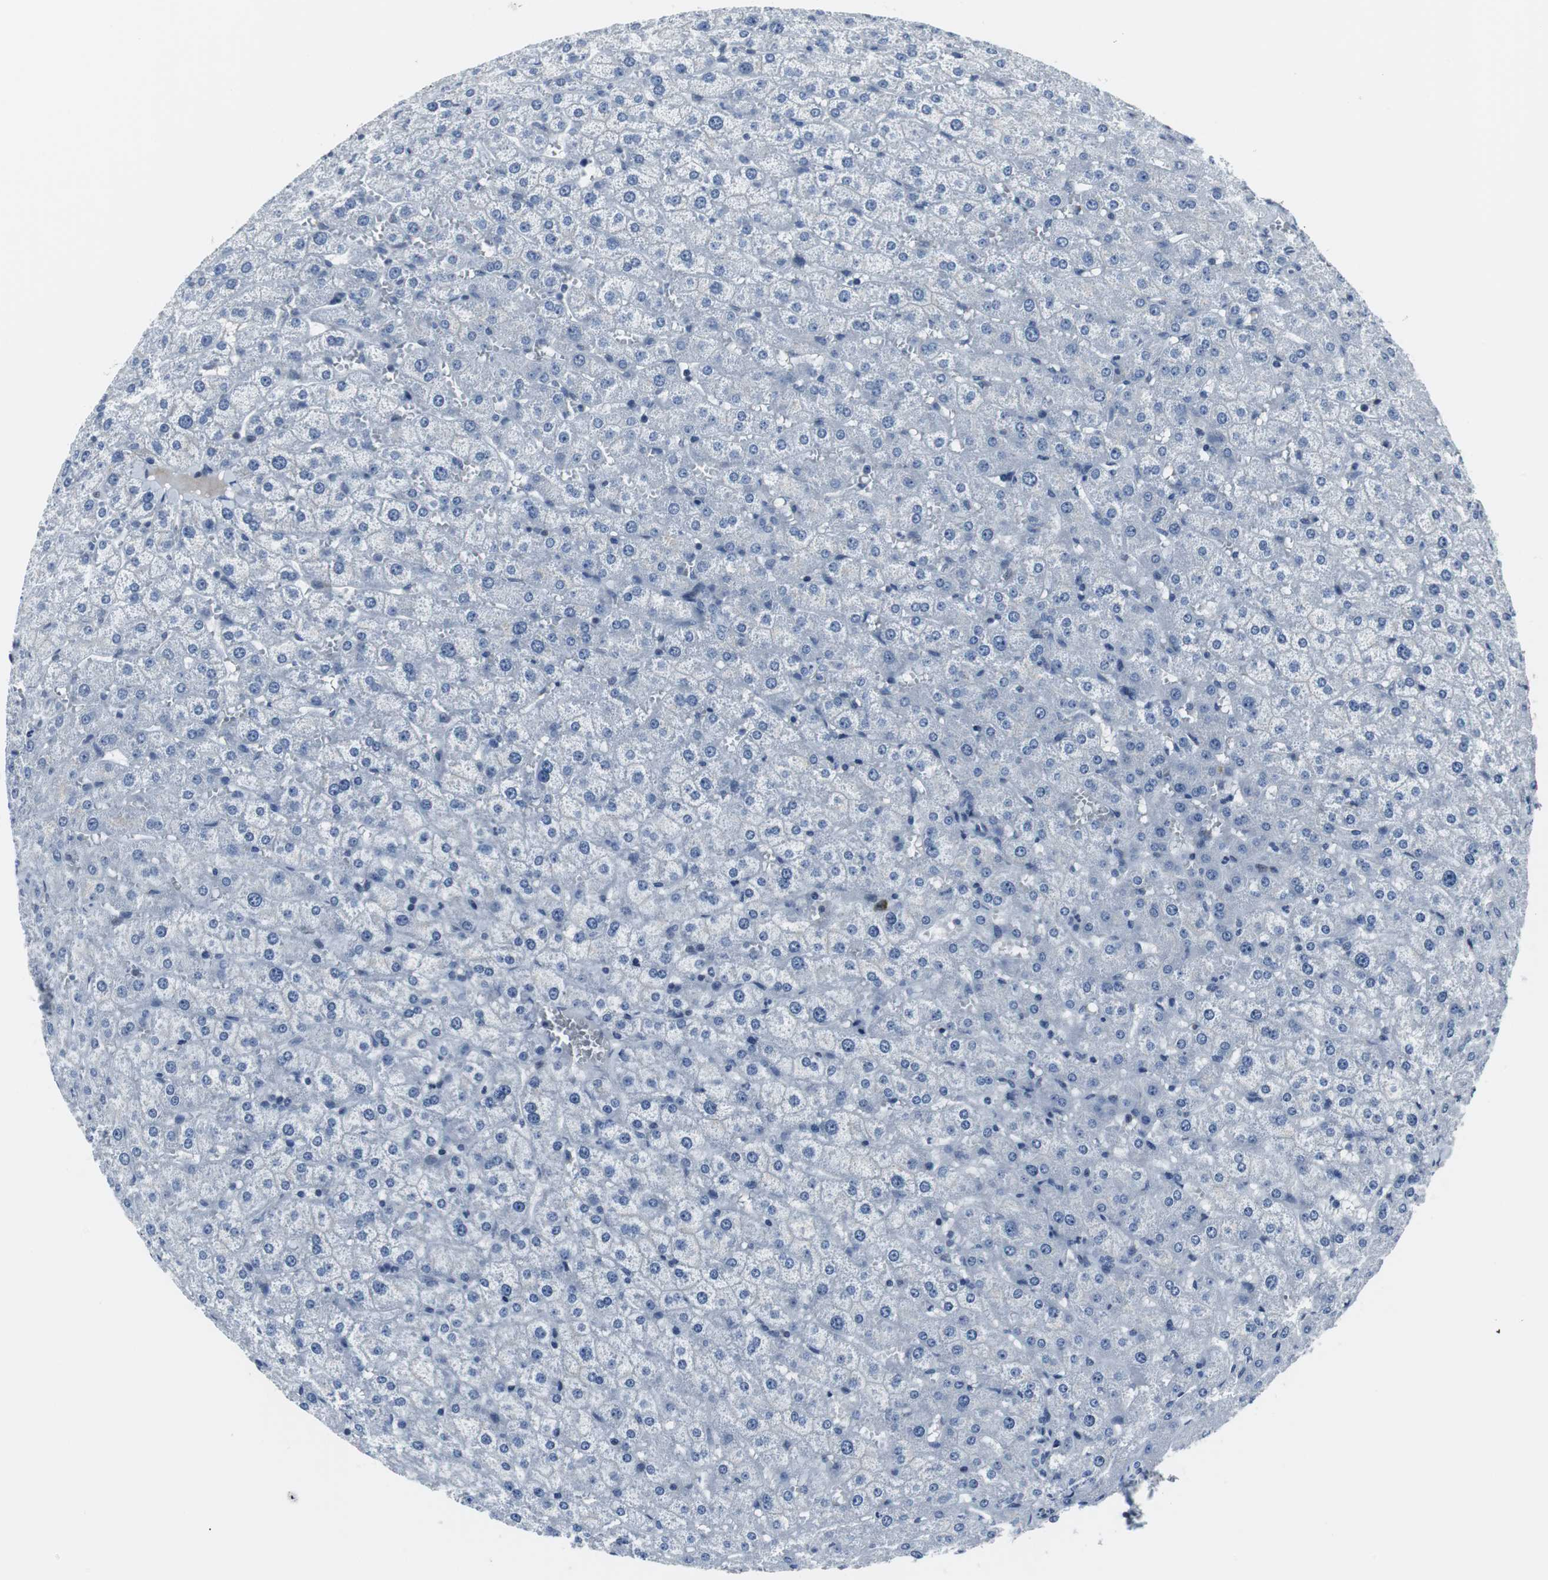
{"staining": {"intensity": "negative", "quantity": "none", "location": "none"}, "tissue": "liver", "cell_type": "Cholangiocytes", "image_type": "normal", "snomed": [{"axis": "morphology", "description": "Normal tissue, NOS"}, {"axis": "morphology", "description": "Fibrosis, NOS"}, {"axis": "topography", "description": "Liver"}], "caption": "Immunohistochemistry (IHC) micrograph of unremarkable liver stained for a protein (brown), which displays no positivity in cholangiocytes.", "gene": "DOK1", "patient": {"sex": "female", "age": 29}}